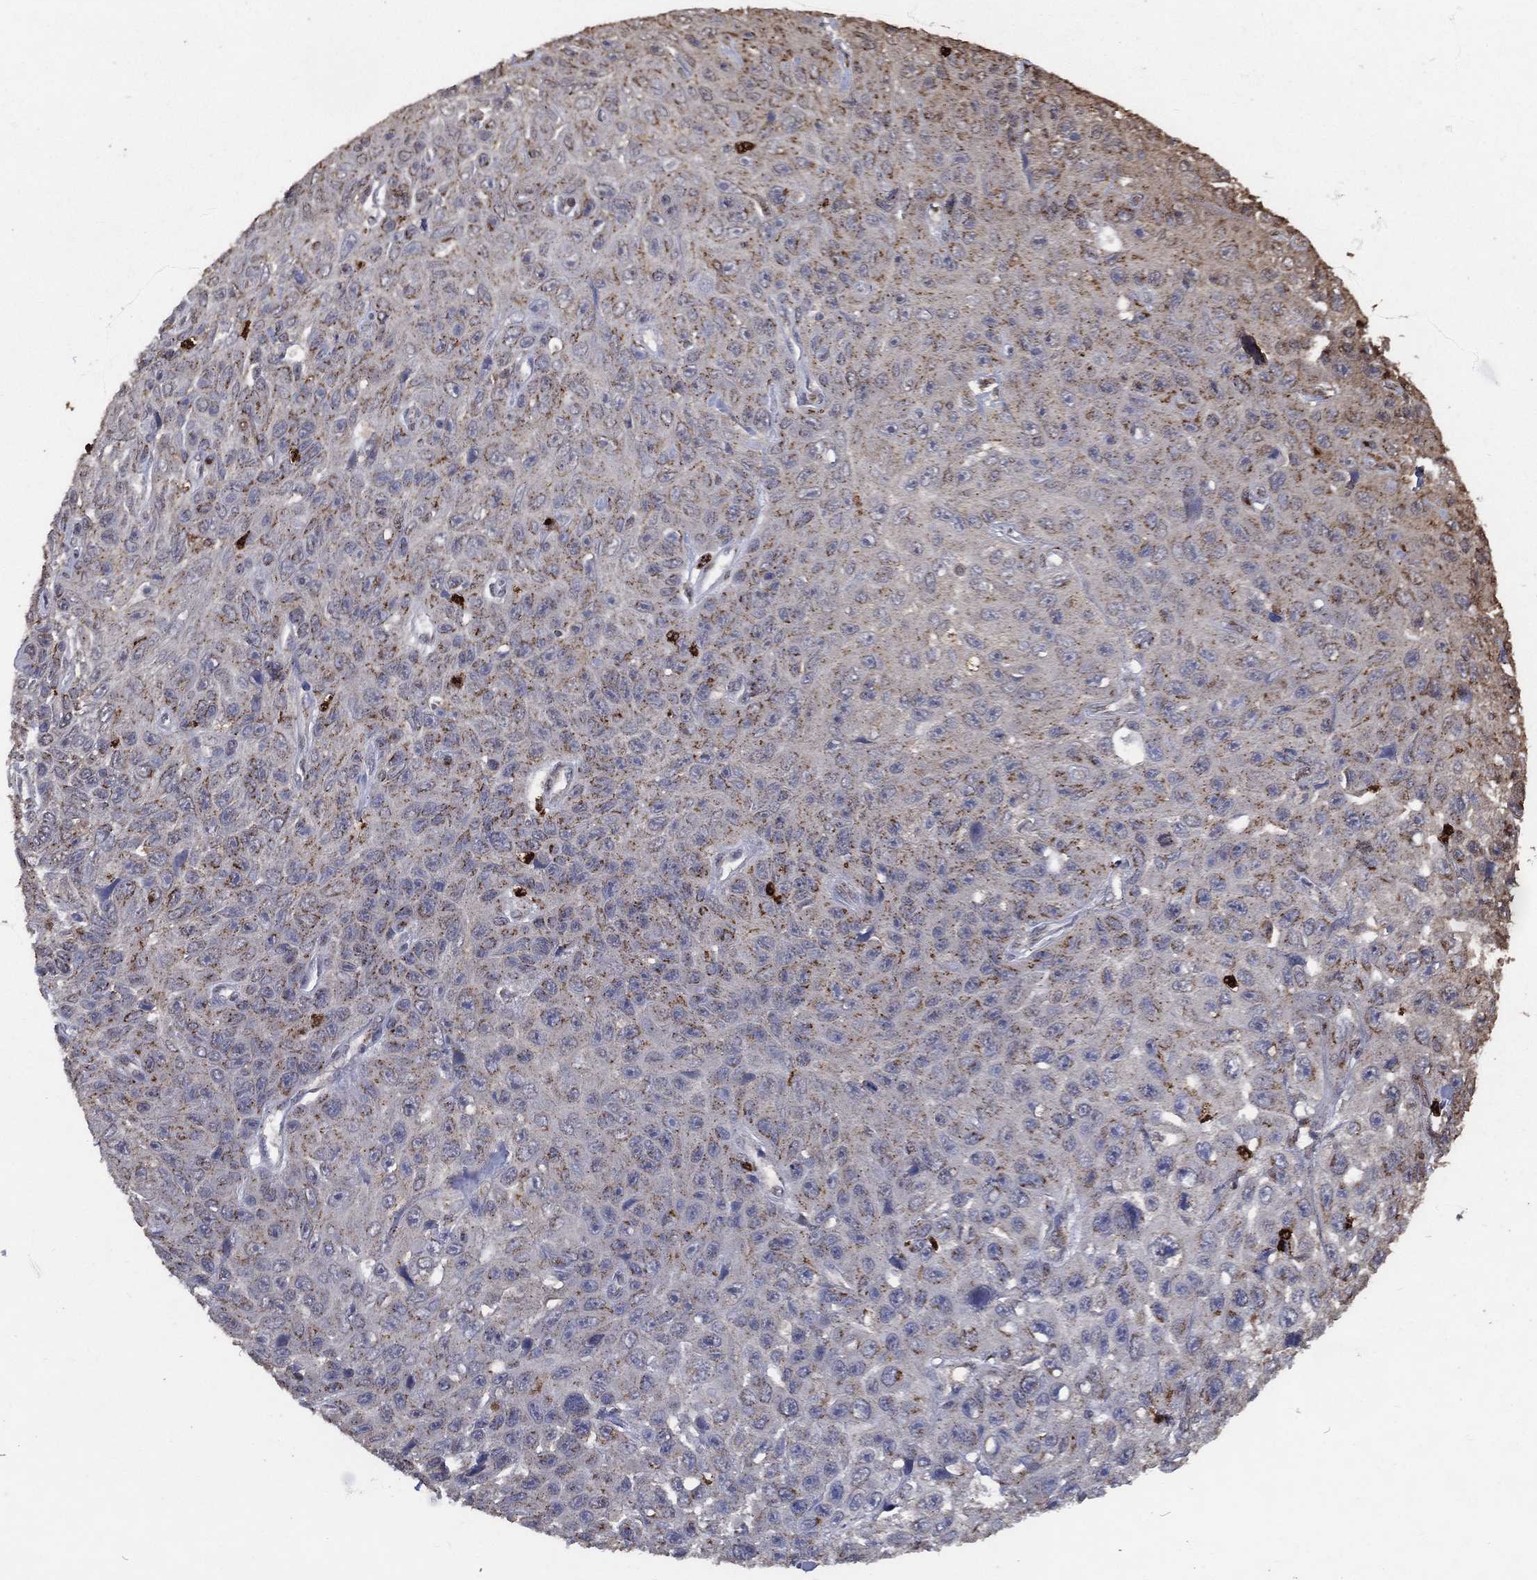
{"staining": {"intensity": "moderate", "quantity": "25%-75%", "location": "cytoplasmic/membranous"}, "tissue": "skin cancer", "cell_type": "Tumor cells", "image_type": "cancer", "snomed": [{"axis": "morphology", "description": "Squamous cell carcinoma, NOS"}, {"axis": "topography", "description": "Skin"}], "caption": "IHC photomicrograph of neoplastic tissue: human squamous cell carcinoma (skin) stained using IHC shows medium levels of moderate protein expression localized specifically in the cytoplasmic/membranous of tumor cells, appearing as a cytoplasmic/membranous brown color.", "gene": "GPR183", "patient": {"sex": "male", "age": 82}}